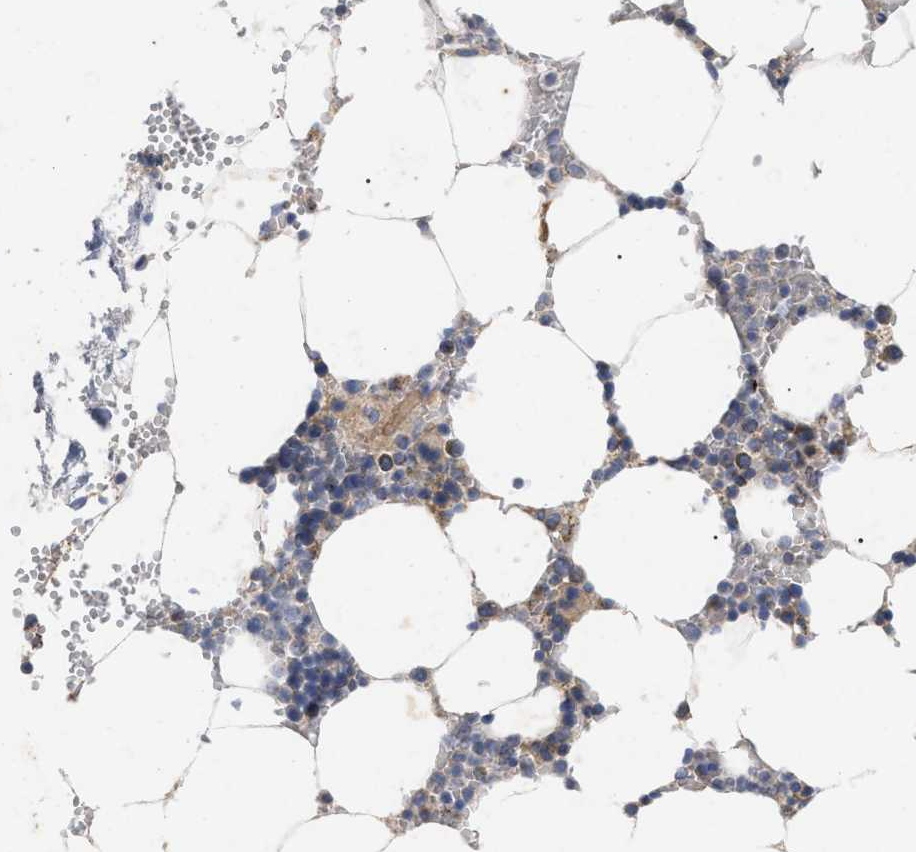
{"staining": {"intensity": "moderate", "quantity": "<25%", "location": "cytoplasmic/membranous"}, "tissue": "bone marrow", "cell_type": "Hematopoietic cells", "image_type": "normal", "snomed": [{"axis": "morphology", "description": "Normal tissue, NOS"}, {"axis": "topography", "description": "Bone marrow"}], "caption": "Benign bone marrow displays moderate cytoplasmic/membranous positivity in approximately <25% of hematopoietic cells, visualized by immunohistochemistry. (Stains: DAB in brown, nuclei in blue, Microscopy: brightfield microscopy at high magnification).", "gene": "VIP", "patient": {"sex": "male", "age": 70}}